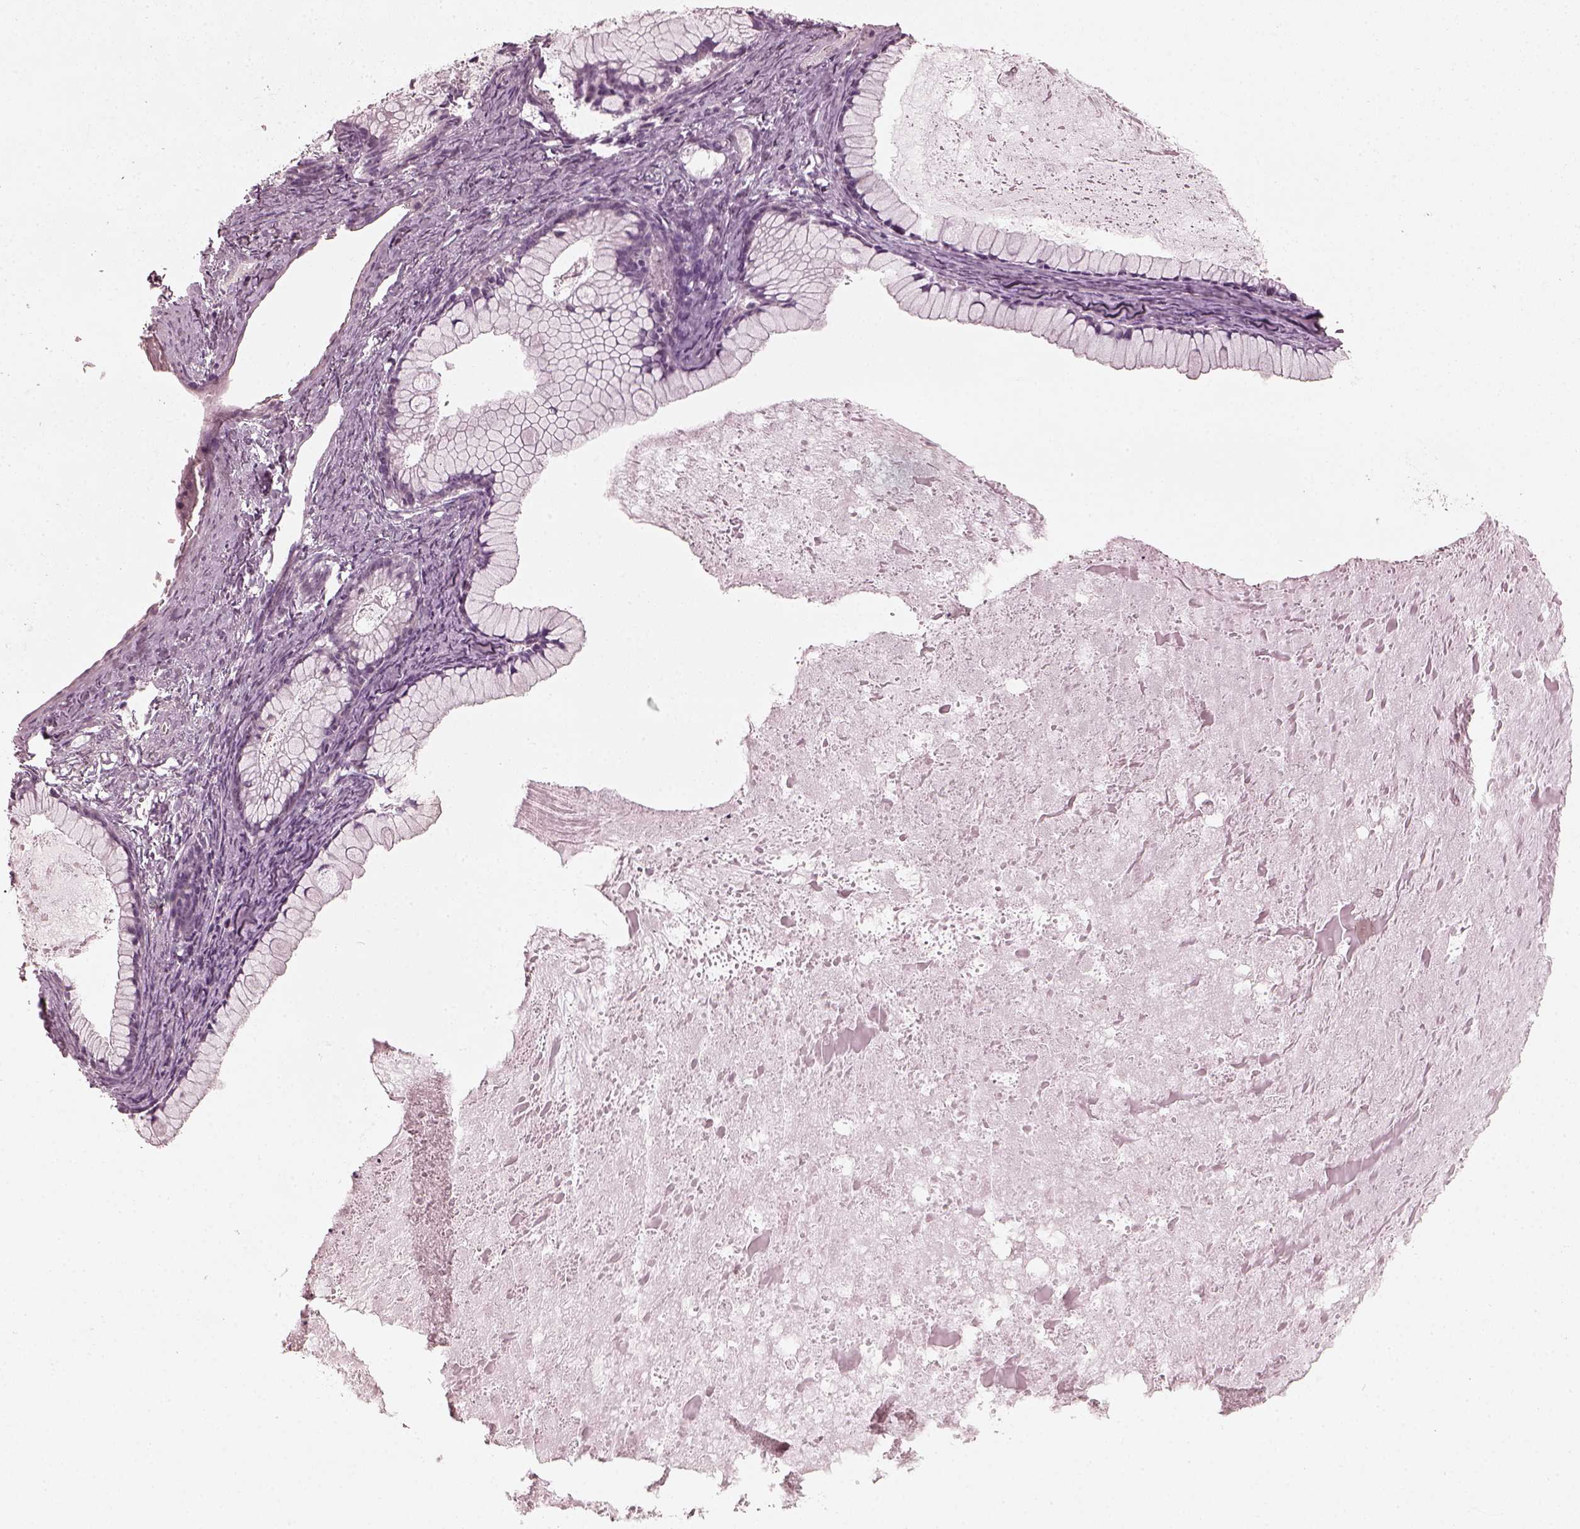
{"staining": {"intensity": "negative", "quantity": "none", "location": "none"}, "tissue": "ovarian cancer", "cell_type": "Tumor cells", "image_type": "cancer", "snomed": [{"axis": "morphology", "description": "Cystadenocarcinoma, mucinous, NOS"}, {"axis": "topography", "description": "Ovary"}], "caption": "Human mucinous cystadenocarcinoma (ovarian) stained for a protein using immunohistochemistry shows no positivity in tumor cells.", "gene": "OPTC", "patient": {"sex": "female", "age": 41}}